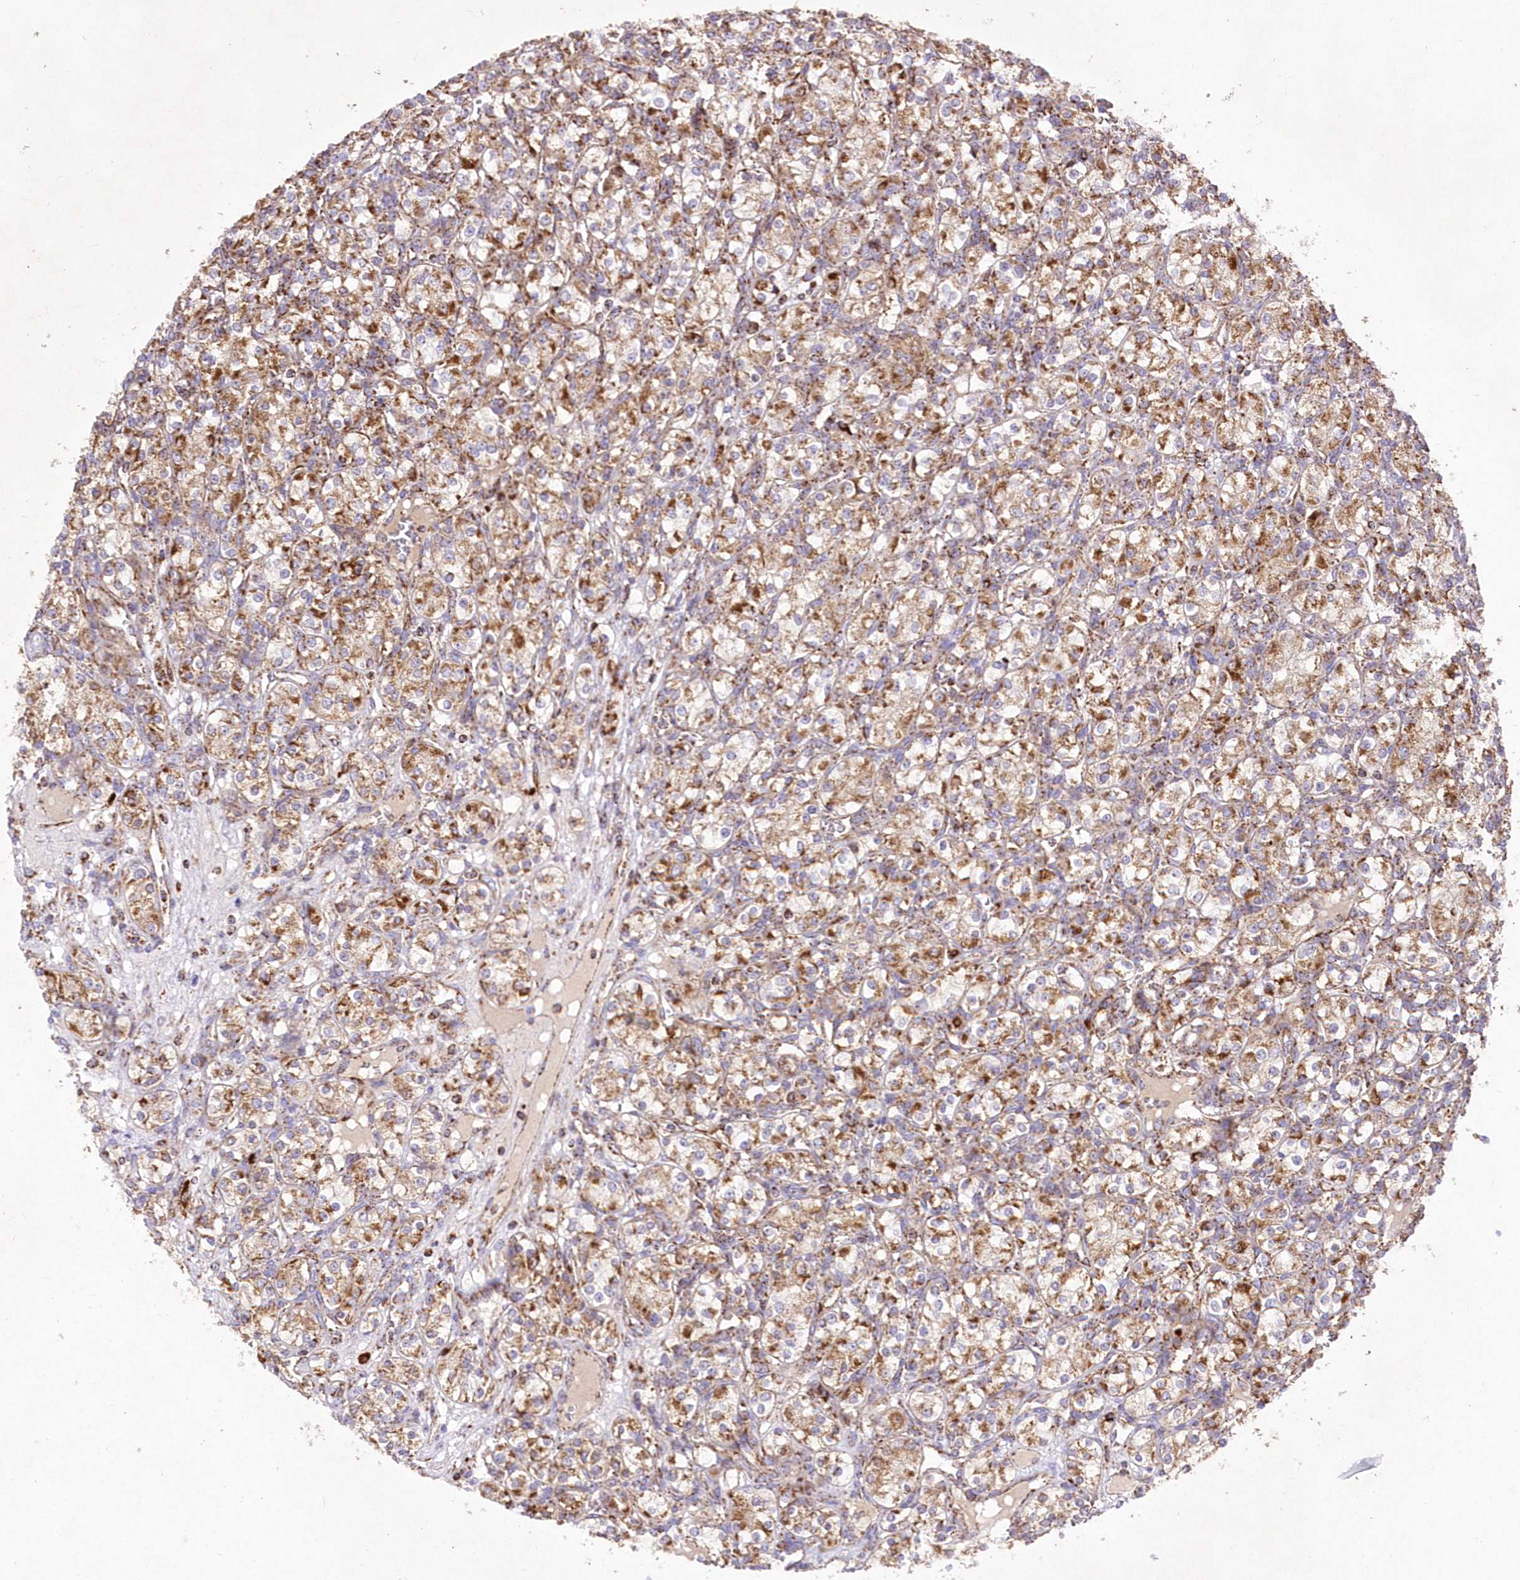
{"staining": {"intensity": "strong", "quantity": ">75%", "location": "cytoplasmic/membranous"}, "tissue": "renal cancer", "cell_type": "Tumor cells", "image_type": "cancer", "snomed": [{"axis": "morphology", "description": "Adenocarcinoma, NOS"}, {"axis": "topography", "description": "Kidney"}], "caption": "Tumor cells reveal high levels of strong cytoplasmic/membranous positivity in approximately >75% of cells in renal cancer.", "gene": "ASNSD1", "patient": {"sex": "male", "age": 77}}